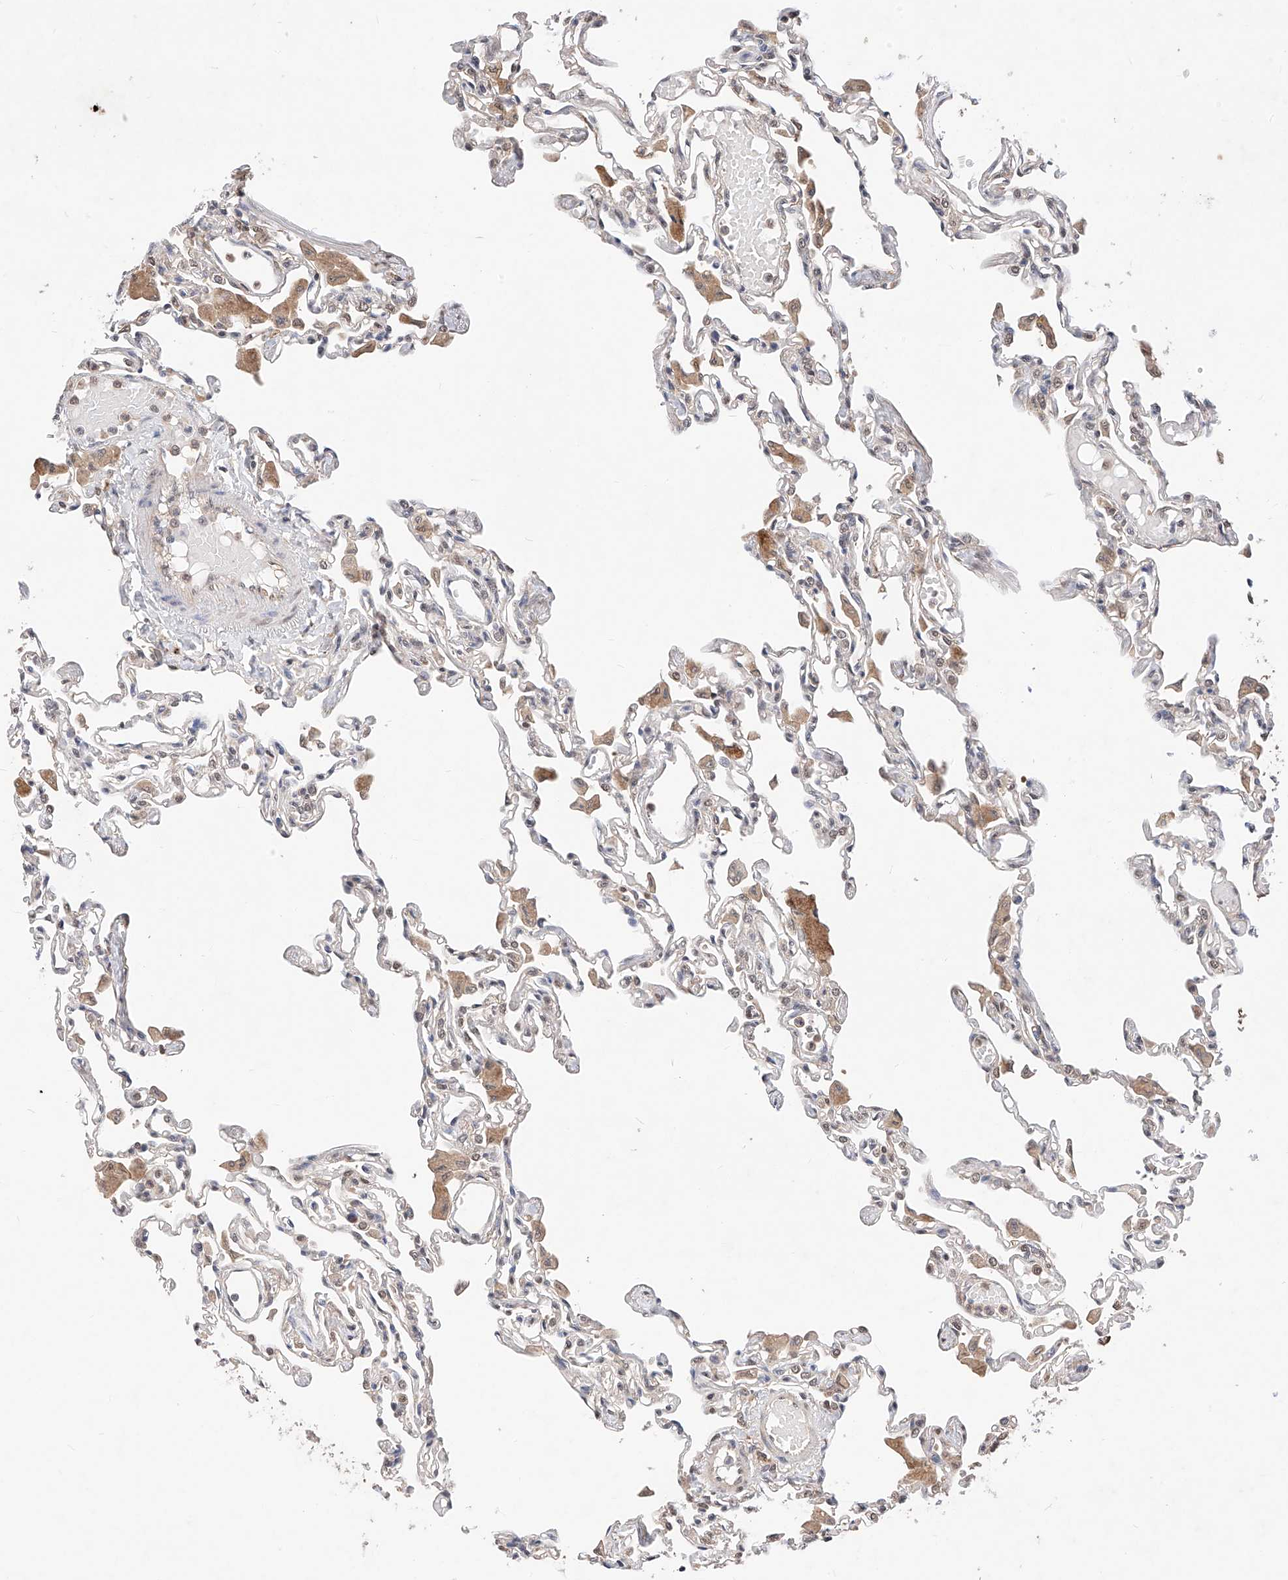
{"staining": {"intensity": "weak", "quantity": "25%-75%", "location": "nuclear"}, "tissue": "lung", "cell_type": "Alveolar cells", "image_type": "normal", "snomed": [{"axis": "morphology", "description": "Normal tissue, NOS"}, {"axis": "topography", "description": "Bronchus"}, {"axis": "topography", "description": "Lung"}], "caption": "A high-resolution micrograph shows immunohistochemistry (IHC) staining of benign lung, which reveals weak nuclear expression in approximately 25%-75% of alveolar cells. Nuclei are stained in blue.", "gene": "ZSCAN4", "patient": {"sex": "female", "age": 49}}